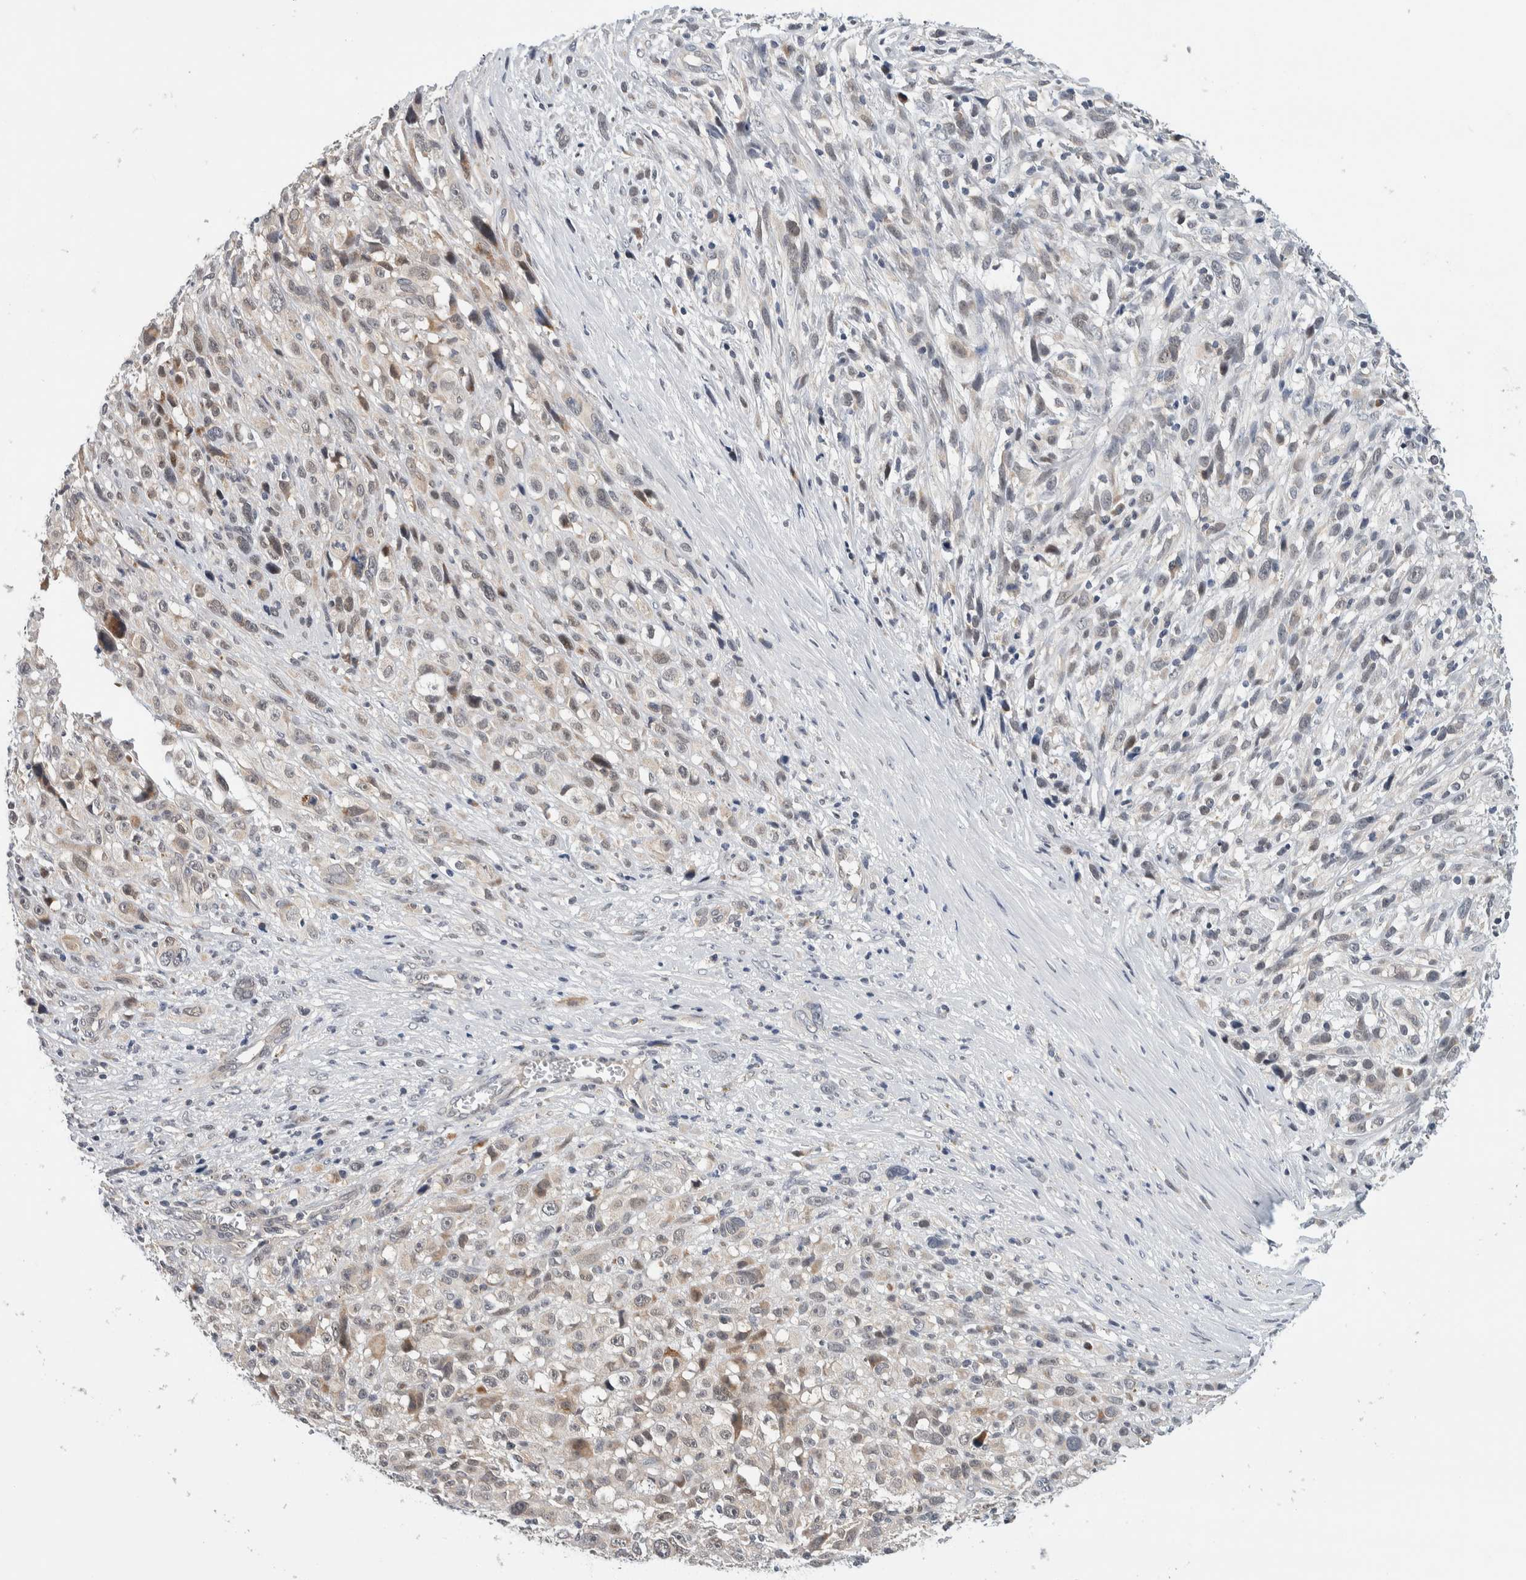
{"staining": {"intensity": "weak", "quantity": "<25%", "location": "cytoplasmic/membranous,nuclear"}, "tissue": "melanoma", "cell_type": "Tumor cells", "image_type": "cancer", "snomed": [{"axis": "morphology", "description": "Malignant melanoma, NOS"}, {"axis": "topography", "description": "Skin"}], "caption": "Tumor cells are negative for protein expression in human malignant melanoma.", "gene": "SHPK", "patient": {"sex": "female", "age": 55}}